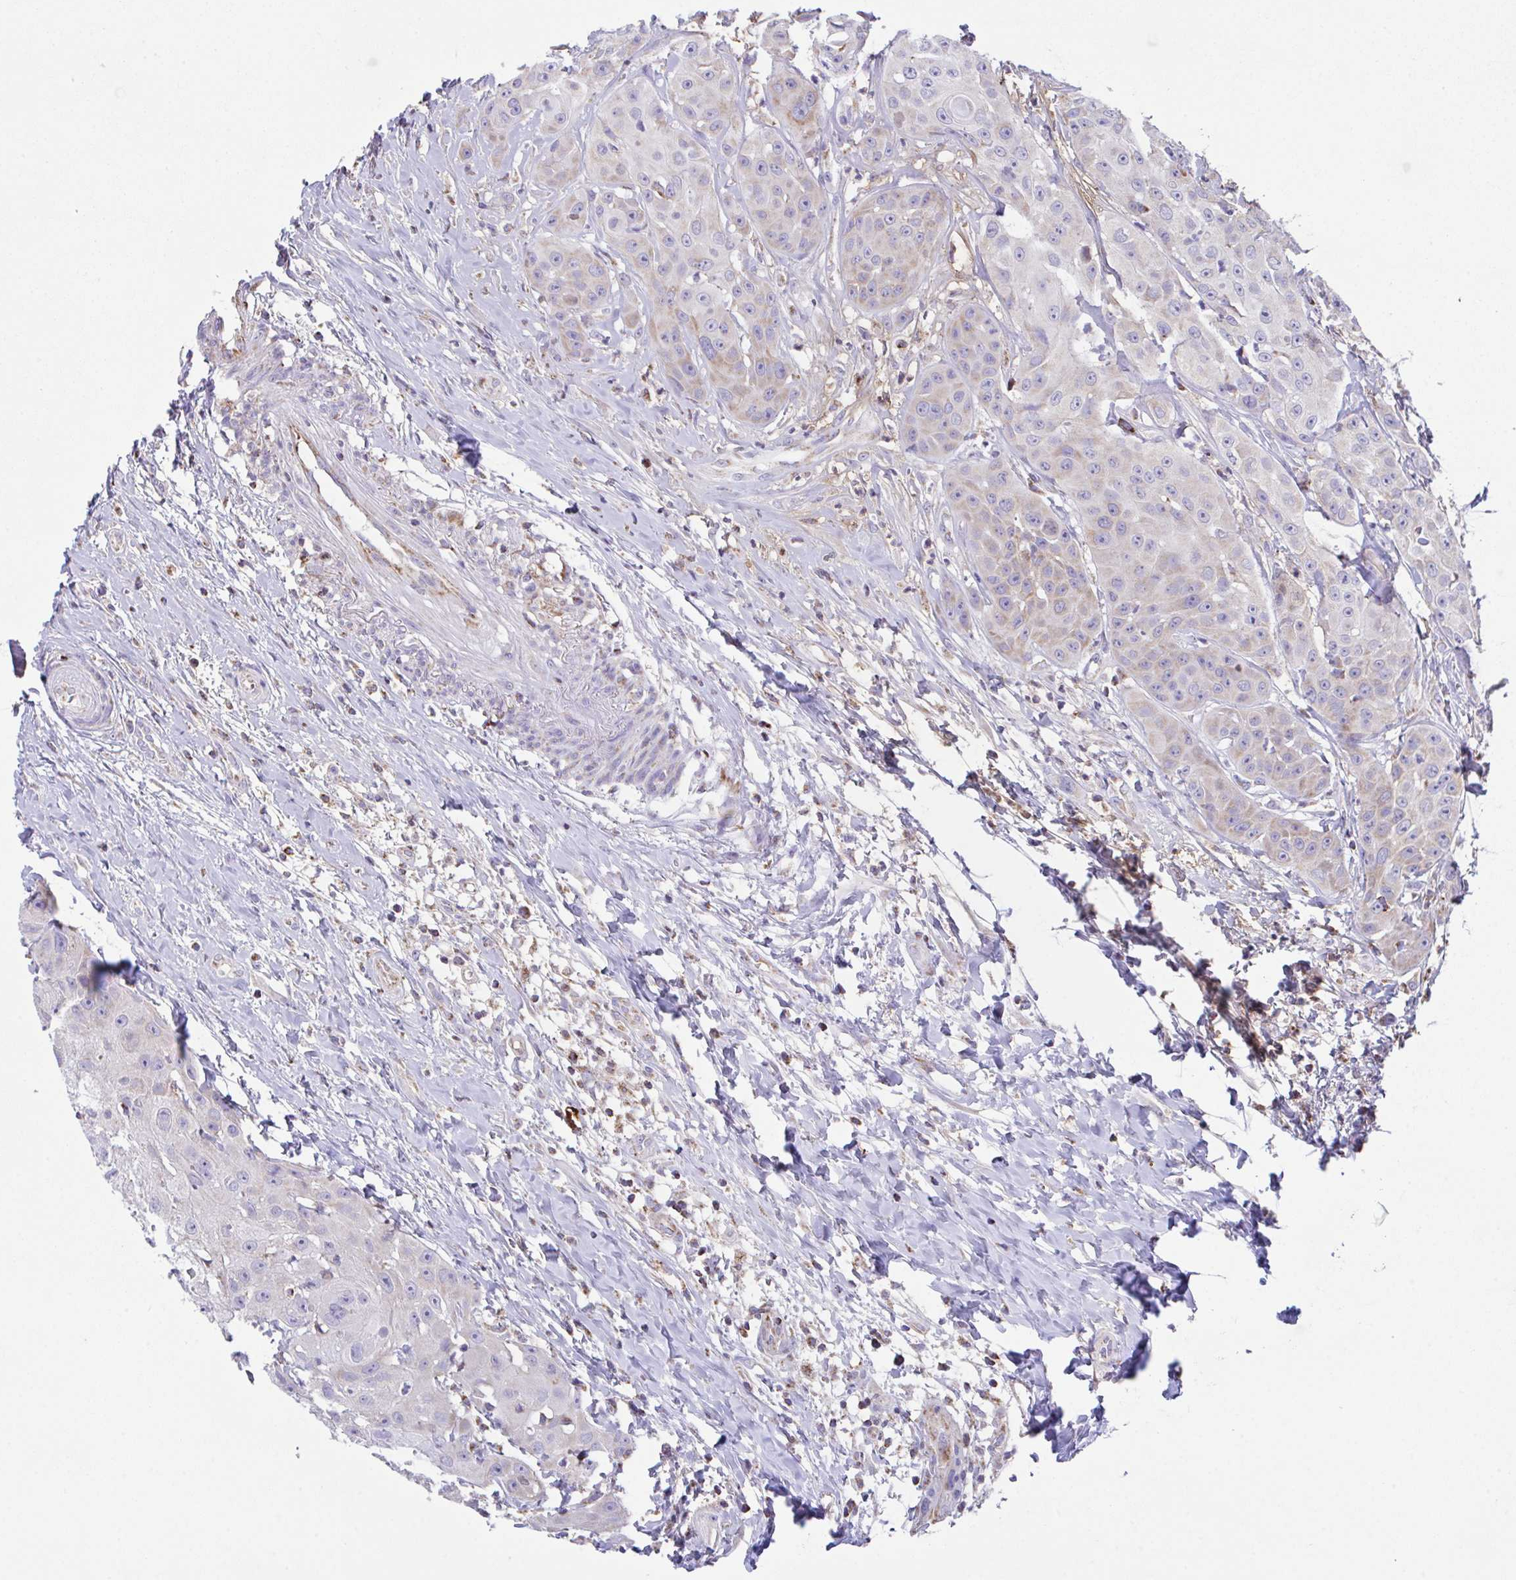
{"staining": {"intensity": "weak", "quantity": "25%-75%", "location": "cytoplasmic/membranous"}, "tissue": "head and neck cancer", "cell_type": "Tumor cells", "image_type": "cancer", "snomed": [{"axis": "morphology", "description": "Squamous cell carcinoma, NOS"}, {"axis": "topography", "description": "Head-Neck"}], "caption": "A low amount of weak cytoplasmic/membranous staining is seen in approximately 25%-75% of tumor cells in squamous cell carcinoma (head and neck) tissue.", "gene": "PCMTD2", "patient": {"sex": "male", "age": 83}}